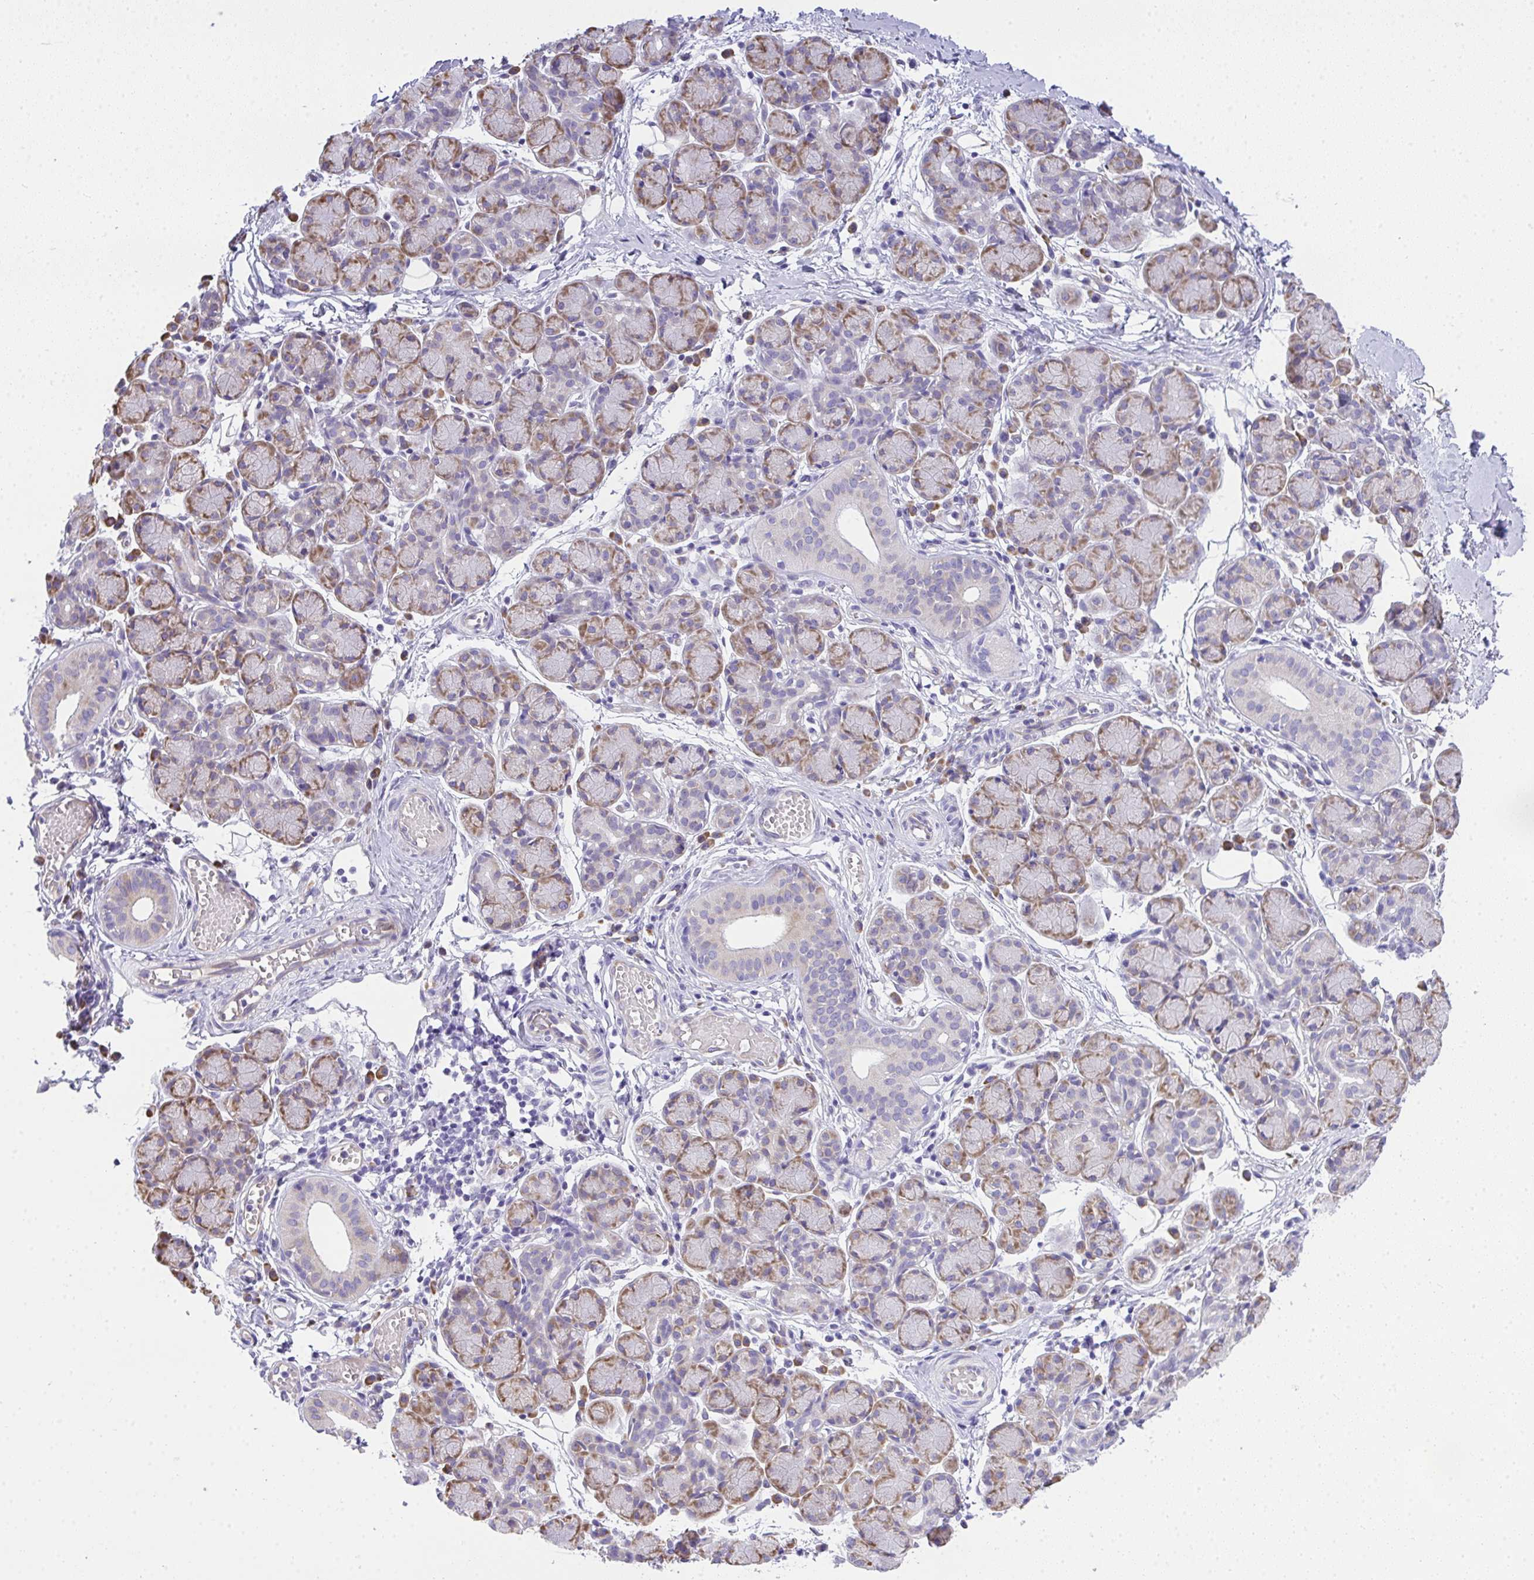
{"staining": {"intensity": "moderate", "quantity": "<25%", "location": "cytoplasmic/membranous"}, "tissue": "salivary gland", "cell_type": "Glandular cells", "image_type": "normal", "snomed": [{"axis": "morphology", "description": "Normal tissue, NOS"}, {"axis": "morphology", "description": "Inflammation, NOS"}, {"axis": "topography", "description": "Lymph node"}, {"axis": "topography", "description": "Salivary gland"}], "caption": "Immunohistochemistry staining of benign salivary gland, which displays low levels of moderate cytoplasmic/membranous staining in about <25% of glandular cells indicating moderate cytoplasmic/membranous protein expression. The staining was performed using DAB (3,3'-diaminobenzidine) (brown) for protein detection and nuclei were counterstained in hematoxylin (blue).", "gene": "ADRA2C", "patient": {"sex": "male", "age": 3}}